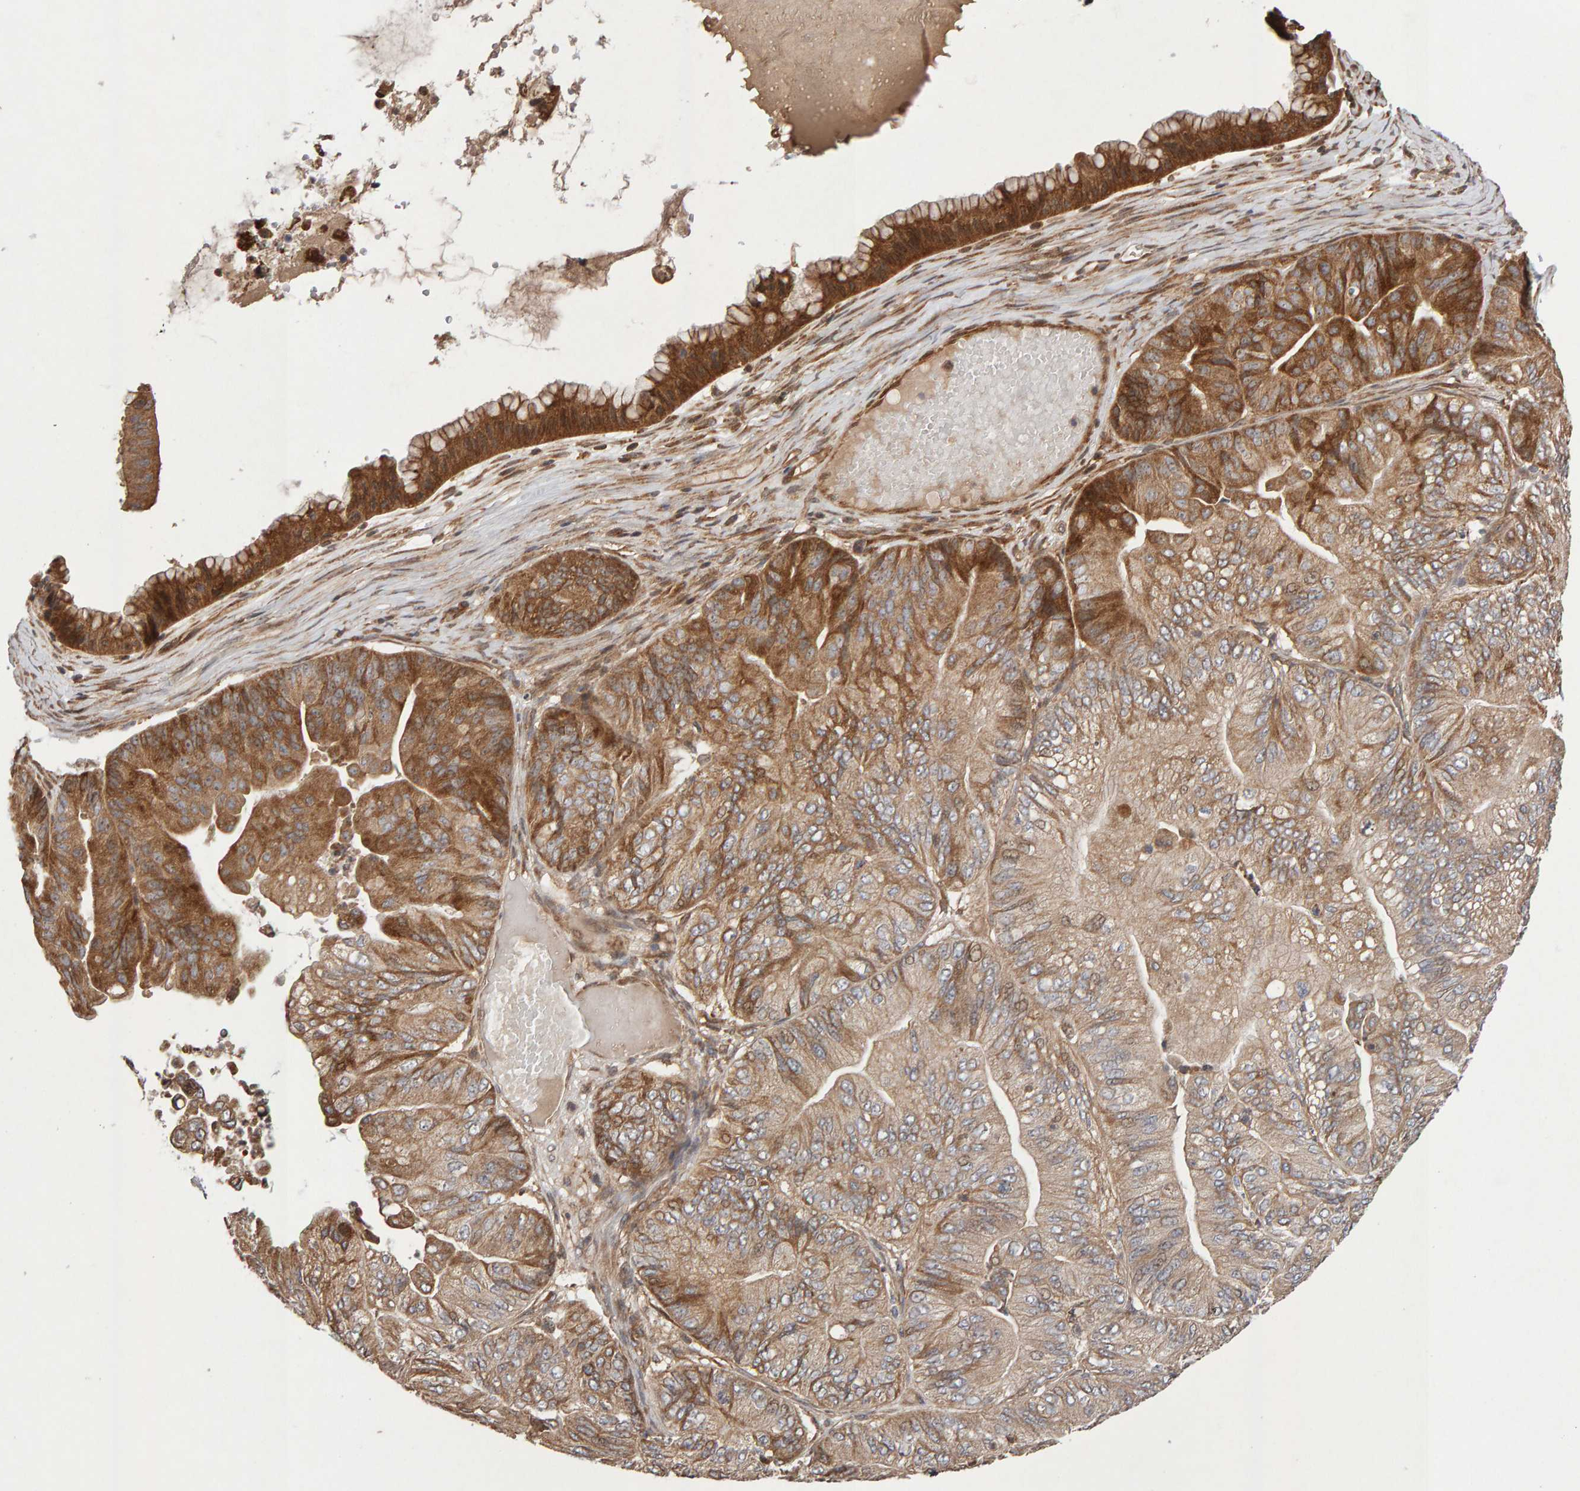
{"staining": {"intensity": "strong", "quantity": "<25%", "location": "cytoplasmic/membranous"}, "tissue": "ovarian cancer", "cell_type": "Tumor cells", "image_type": "cancer", "snomed": [{"axis": "morphology", "description": "Cystadenocarcinoma, mucinous, NOS"}, {"axis": "topography", "description": "Ovary"}], "caption": "Ovarian cancer stained with a protein marker reveals strong staining in tumor cells.", "gene": "LZTS1", "patient": {"sex": "female", "age": 61}}